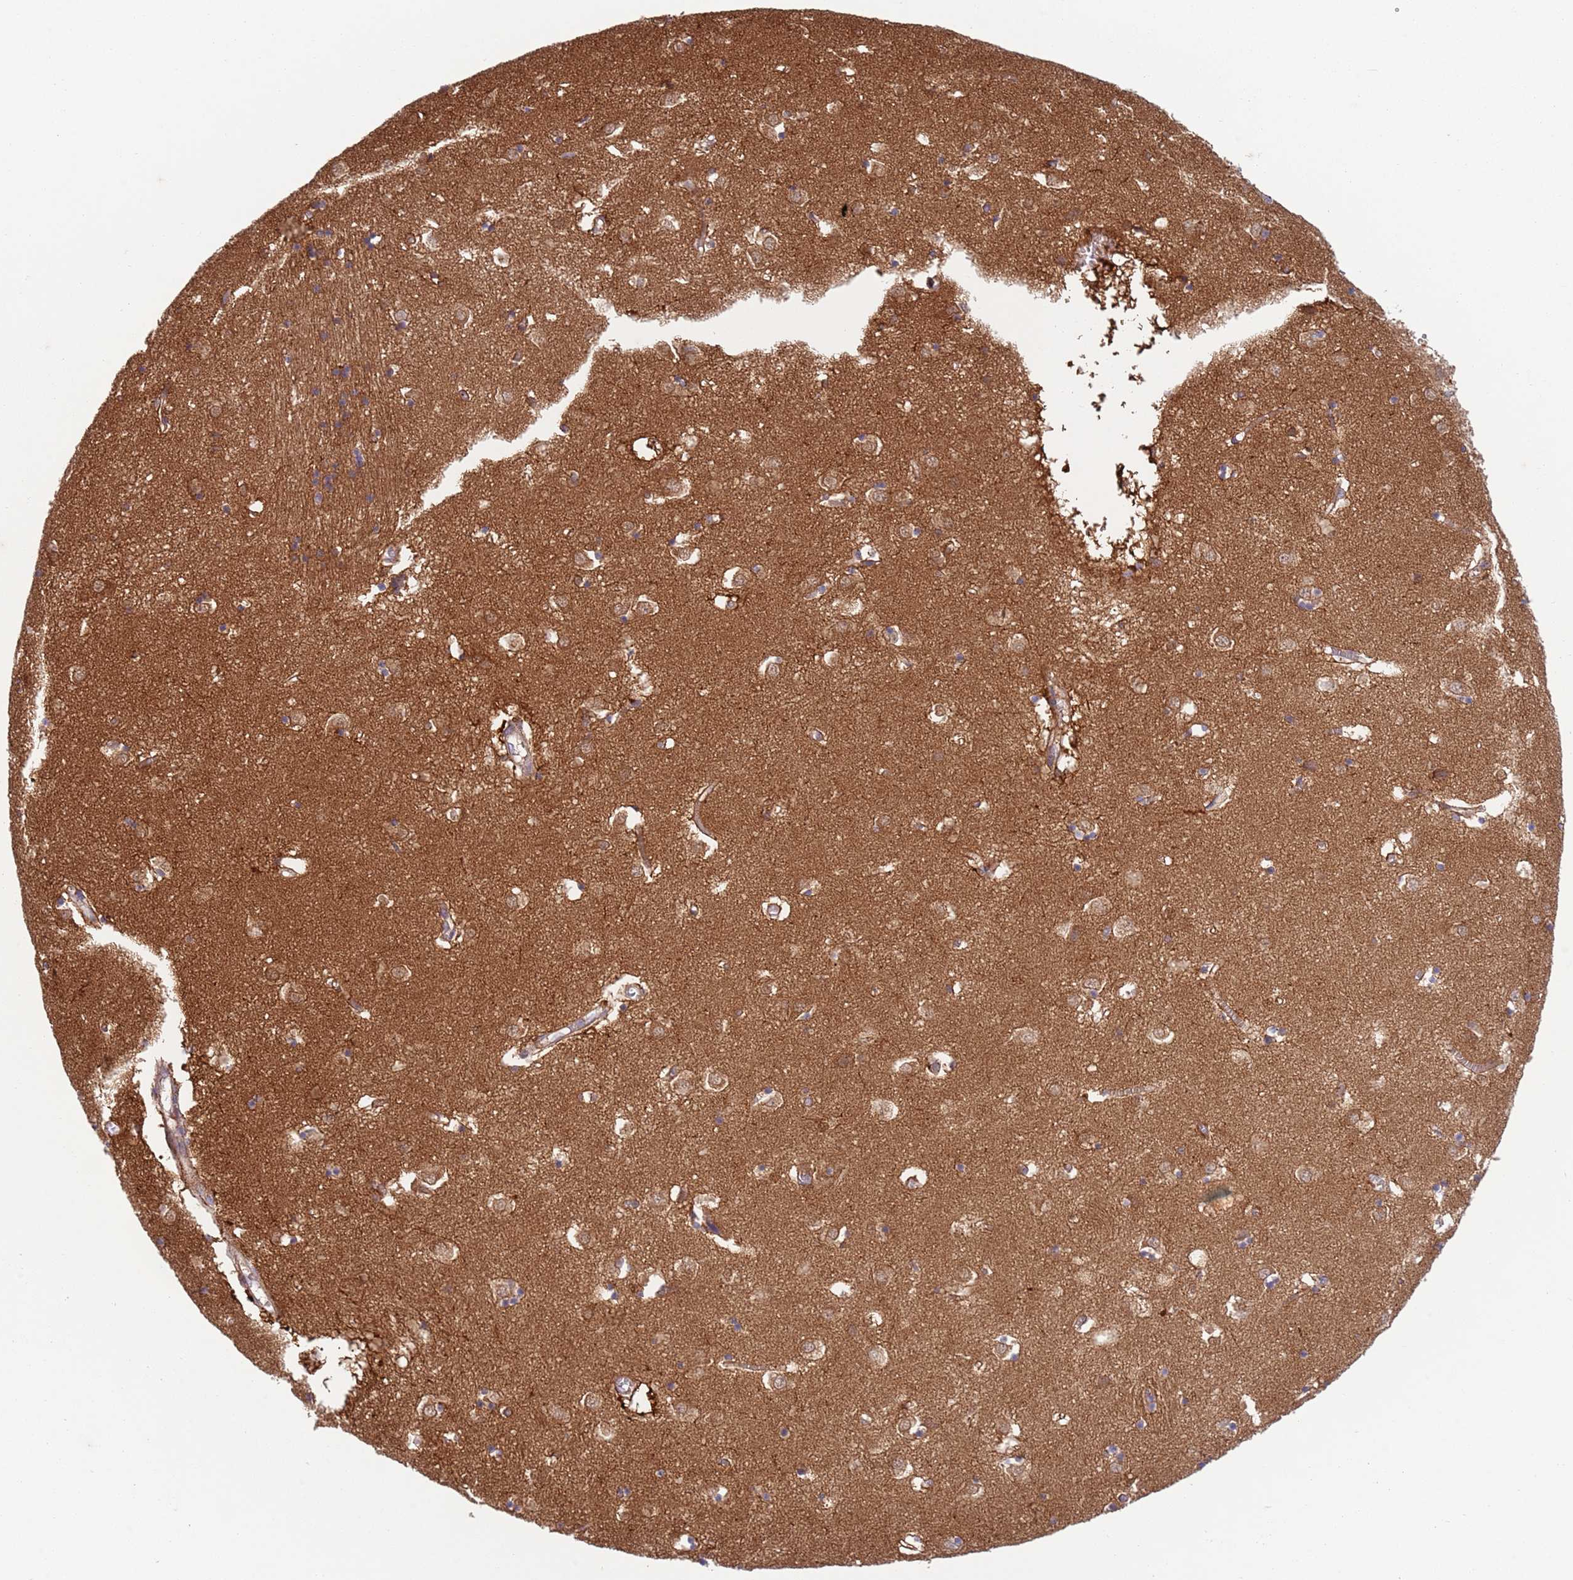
{"staining": {"intensity": "moderate", "quantity": "<25%", "location": "cytoplasmic/membranous"}, "tissue": "caudate", "cell_type": "Glial cells", "image_type": "normal", "snomed": [{"axis": "morphology", "description": "Normal tissue, NOS"}, {"axis": "topography", "description": "Lateral ventricle wall"}], "caption": "The image displays staining of benign caudate, revealing moderate cytoplasmic/membranous protein positivity (brown color) within glial cells.", "gene": "ZMYM5", "patient": {"sex": "male", "age": 70}}